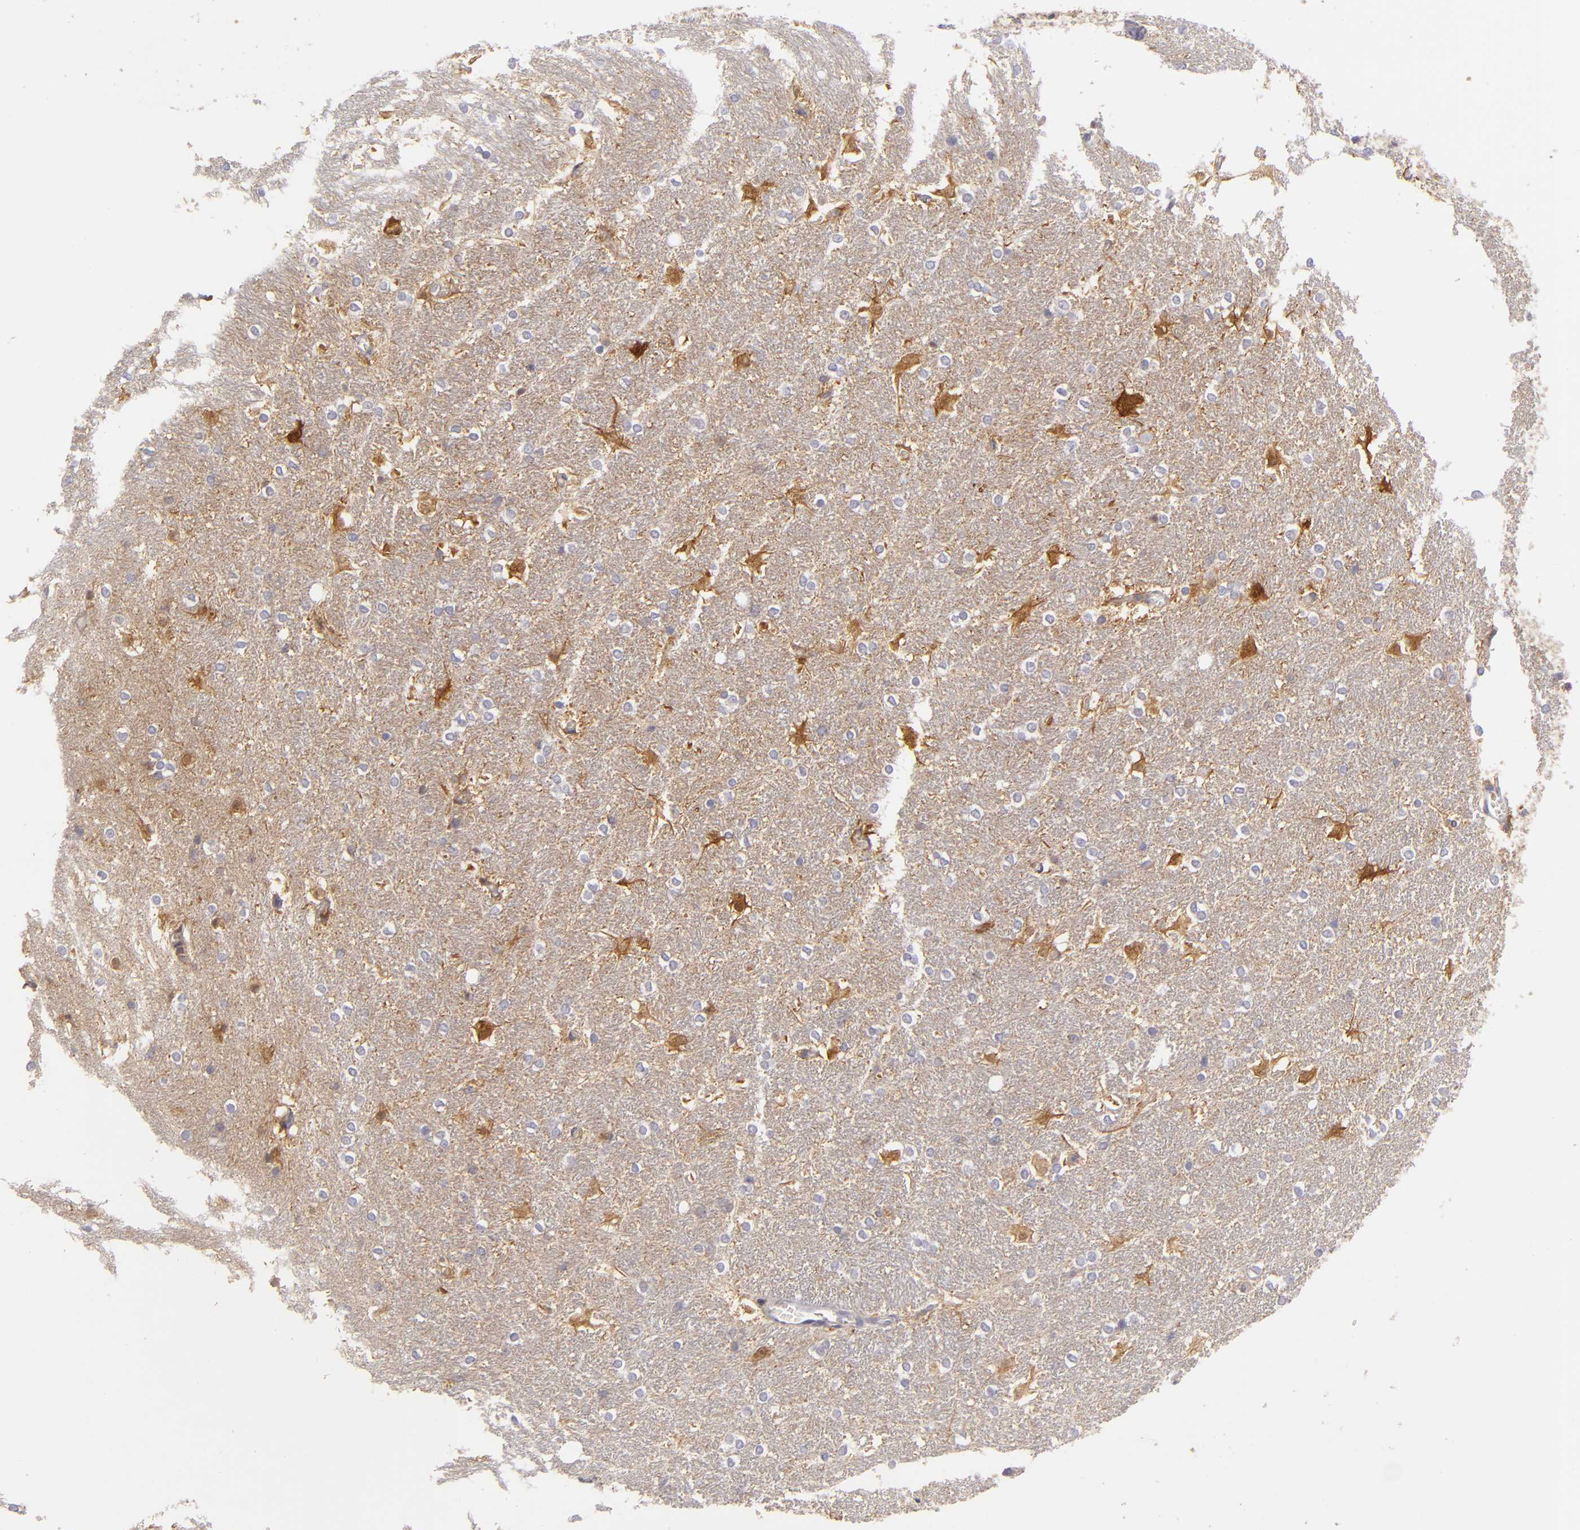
{"staining": {"intensity": "moderate", "quantity": "<25%", "location": "cytoplasmic/membranous,nuclear"}, "tissue": "hippocampus", "cell_type": "Glial cells", "image_type": "normal", "snomed": [{"axis": "morphology", "description": "Normal tissue, NOS"}, {"axis": "topography", "description": "Hippocampus"}], "caption": "Unremarkable hippocampus demonstrates moderate cytoplasmic/membranous,nuclear expression in approximately <25% of glial cells, visualized by immunohistochemistry. Immunohistochemistry stains the protein of interest in brown and the nuclei are stained blue.", "gene": "MMP10", "patient": {"sex": "female", "age": 19}}